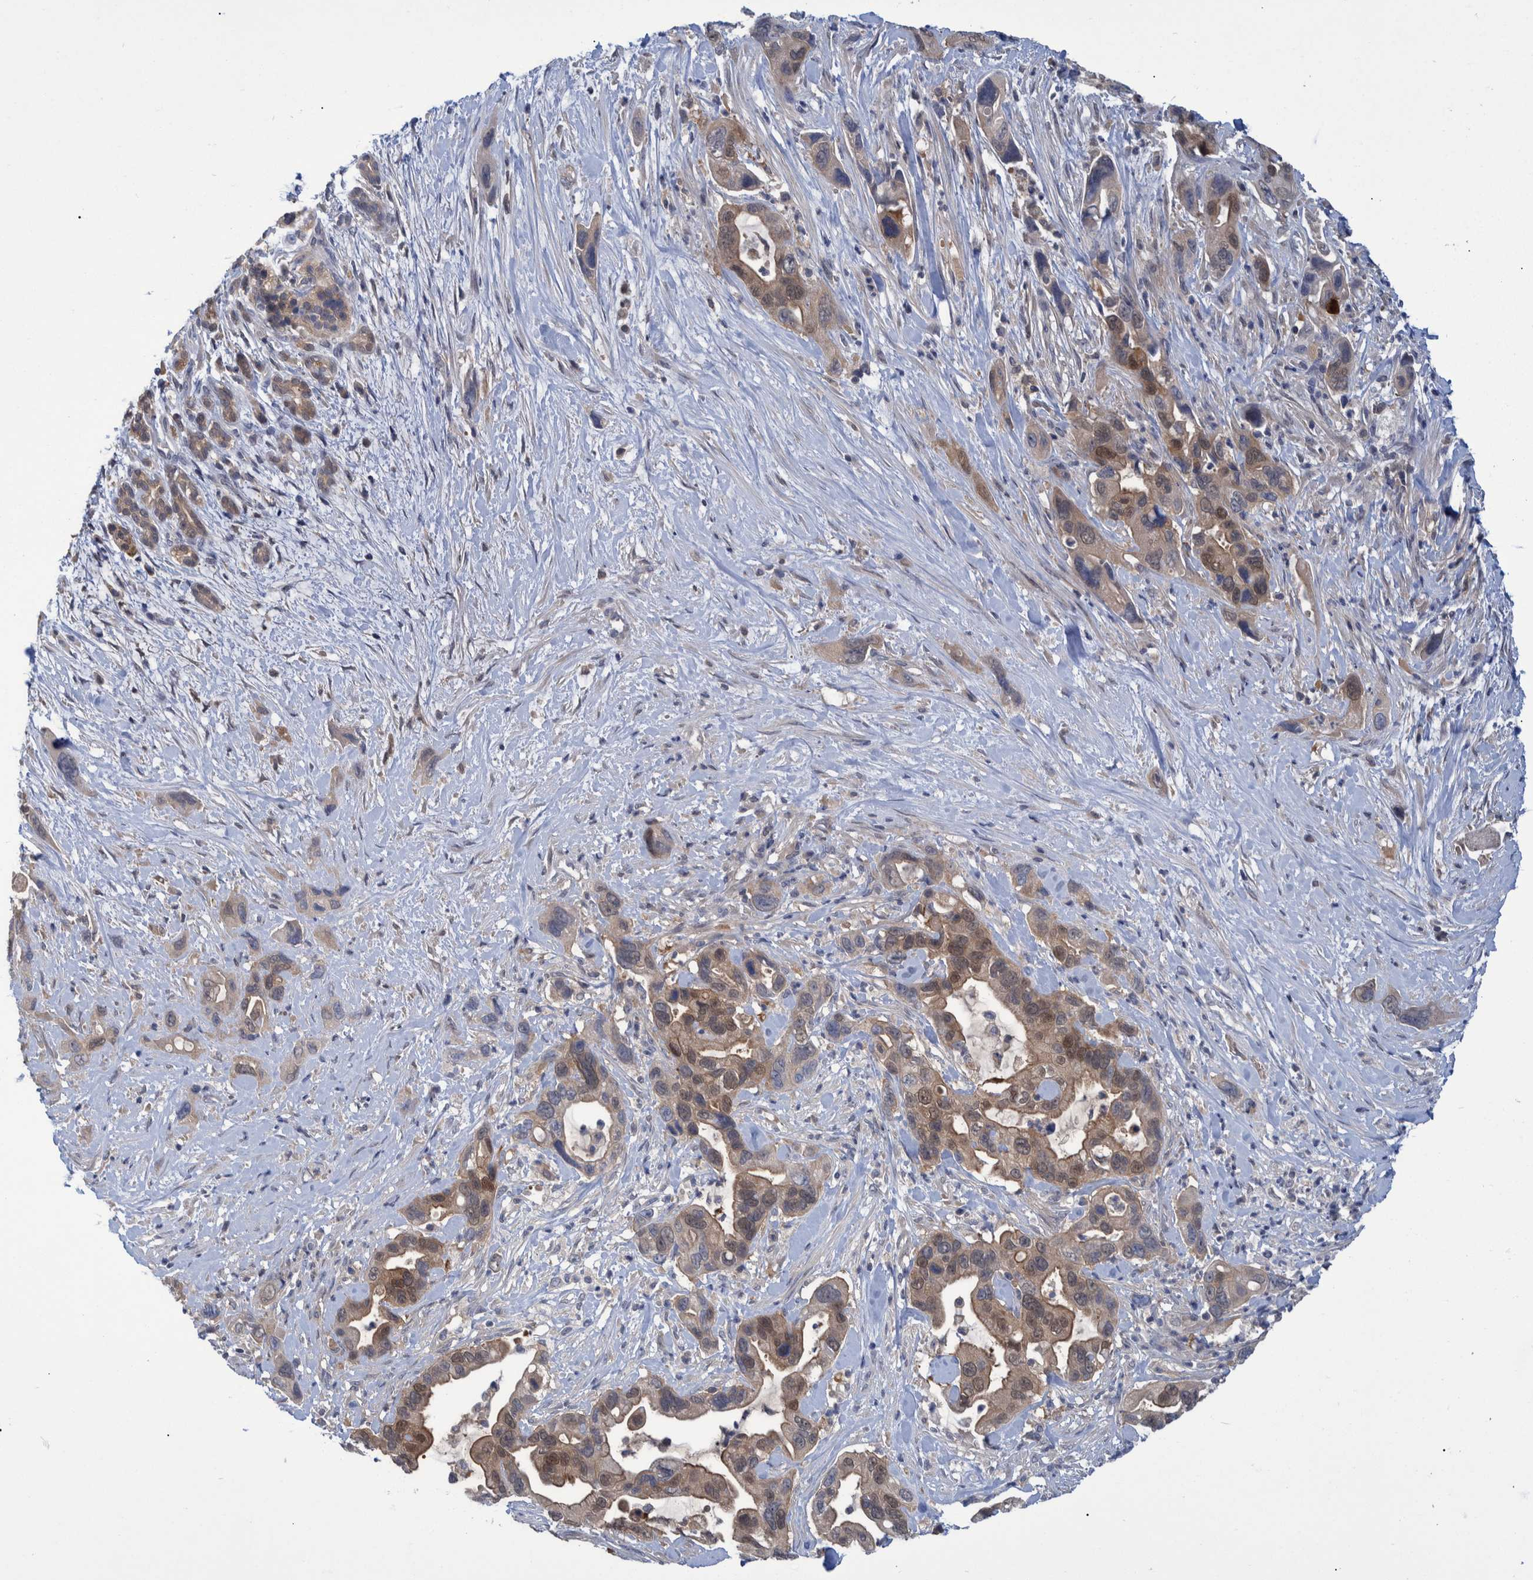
{"staining": {"intensity": "moderate", "quantity": ">75%", "location": "cytoplasmic/membranous"}, "tissue": "pancreatic cancer", "cell_type": "Tumor cells", "image_type": "cancer", "snomed": [{"axis": "morphology", "description": "Adenocarcinoma, NOS"}, {"axis": "topography", "description": "Pancreas"}], "caption": "Immunohistochemical staining of human pancreatic cancer (adenocarcinoma) exhibits medium levels of moderate cytoplasmic/membranous expression in about >75% of tumor cells. Ihc stains the protein in brown and the nuclei are stained blue.", "gene": "PCYT2", "patient": {"sex": "female", "age": 70}}